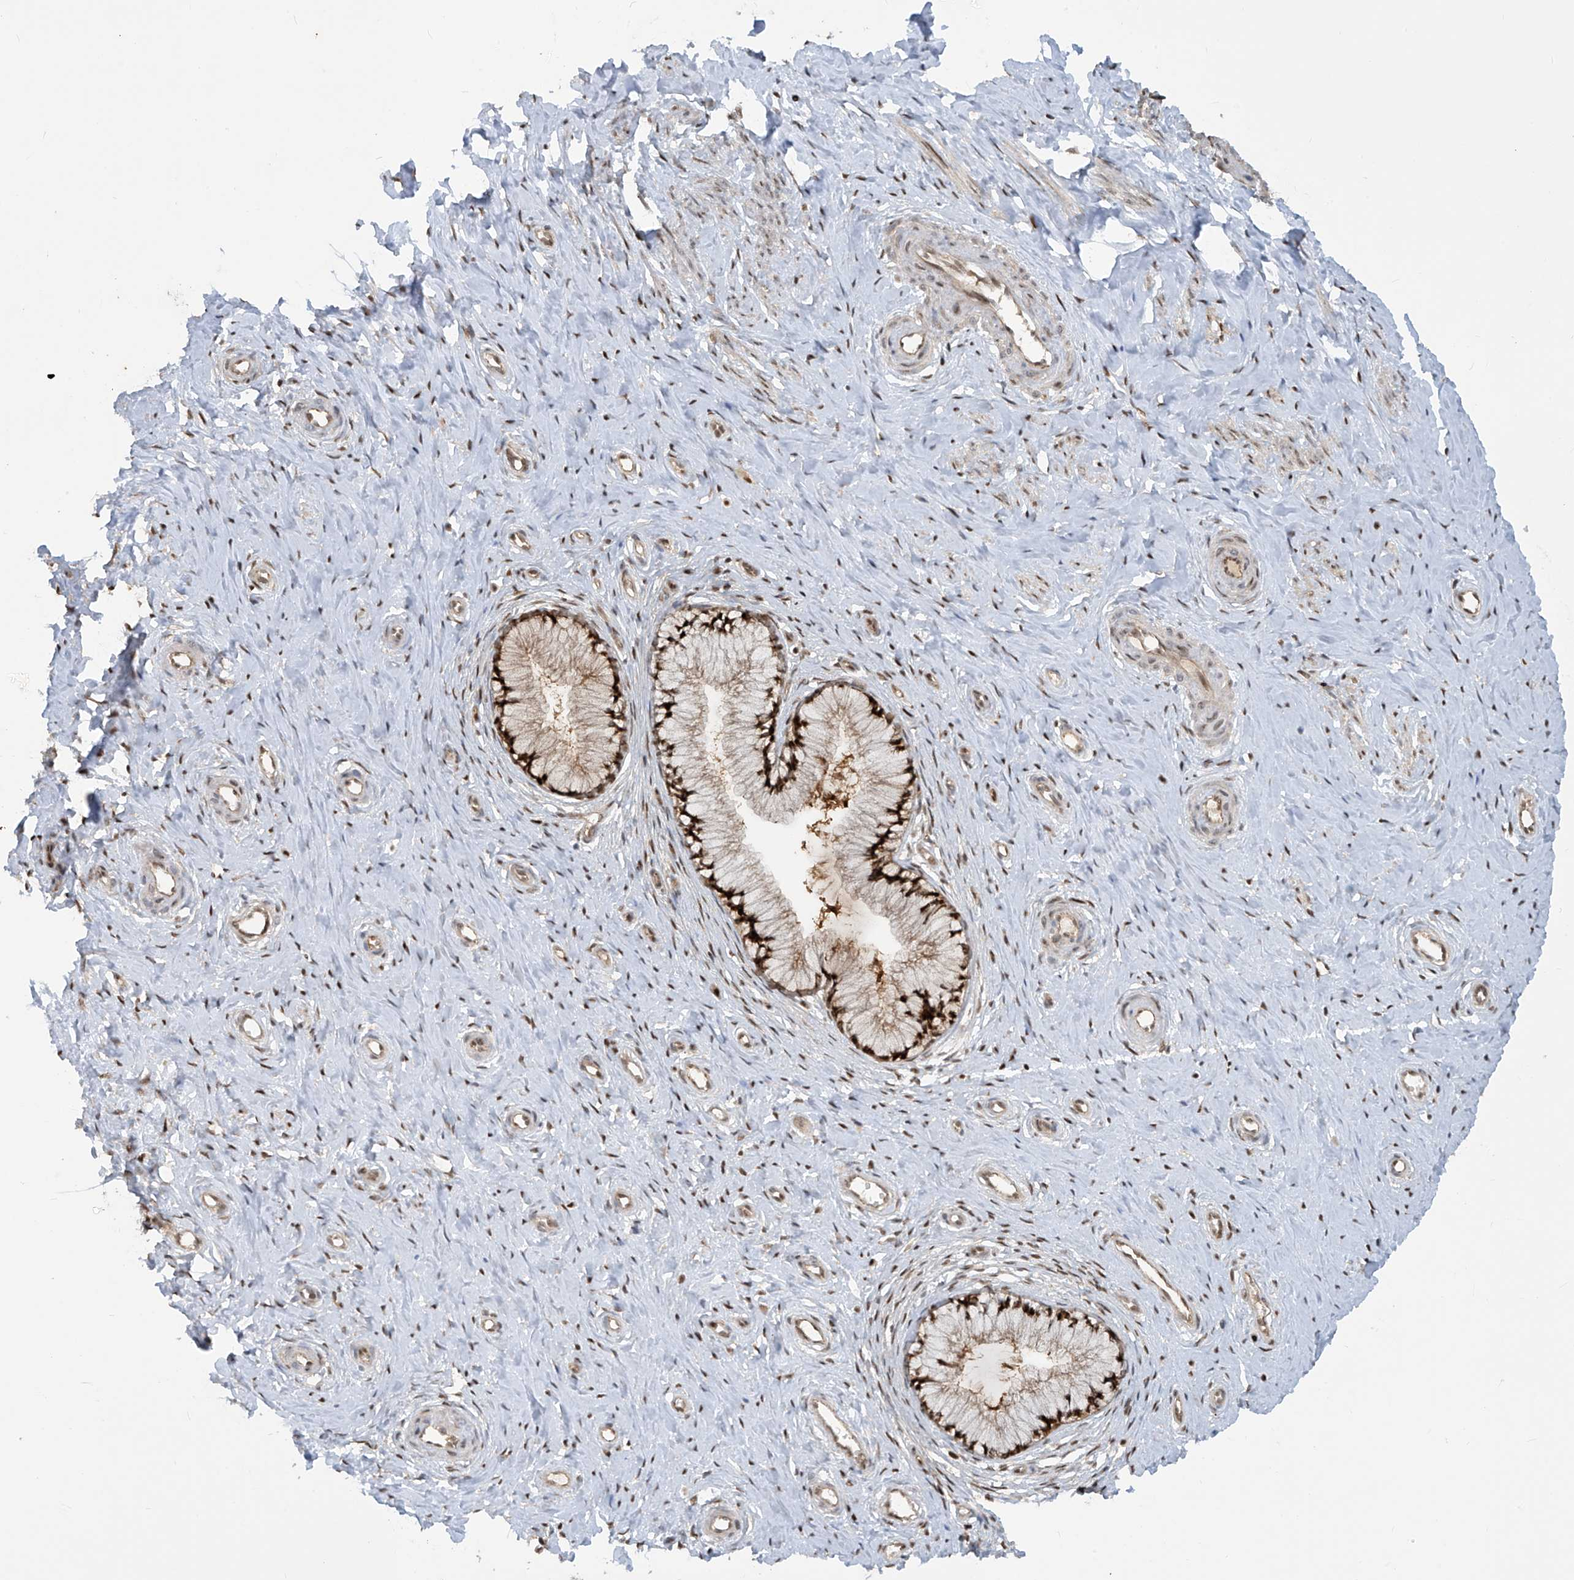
{"staining": {"intensity": "strong", "quantity": ">75%", "location": "cytoplasmic/membranous,nuclear"}, "tissue": "cervix", "cell_type": "Glandular cells", "image_type": "normal", "snomed": [{"axis": "morphology", "description": "Normal tissue, NOS"}, {"axis": "topography", "description": "Cervix"}], "caption": "Protein analysis of unremarkable cervix demonstrates strong cytoplasmic/membranous,nuclear positivity in approximately >75% of glandular cells. (IHC, brightfield microscopy, high magnification).", "gene": "LAGE3", "patient": {"sex": "female", "age": 36}}